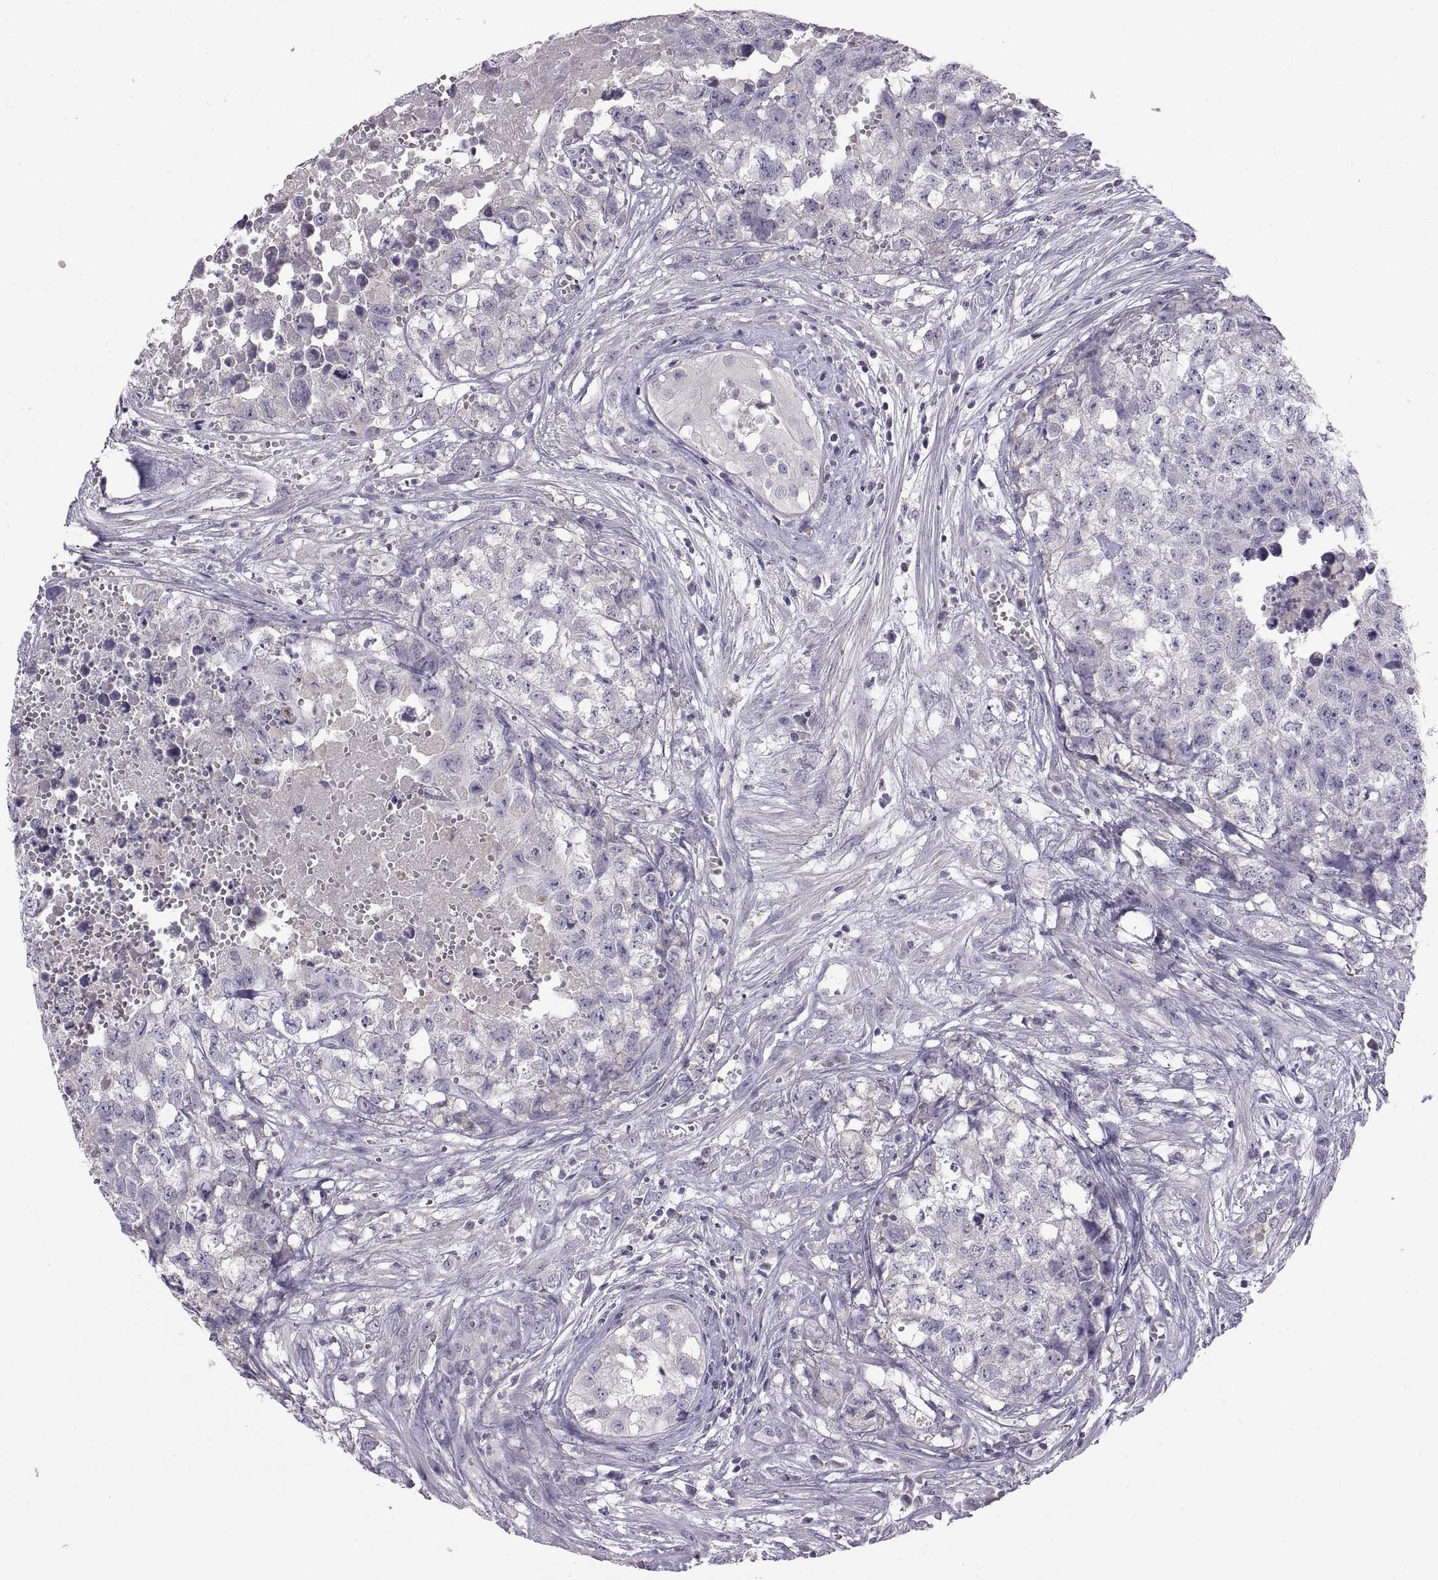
{"staining": {"intensity": "negative", "quantity": "none", "location": "none"}, "tissue": "testis cancer", "cell_type": "Tumor cells", "image_type": "cancer", "snomed": [{"axis": "morphology", "description": "Seminoma, NOS"}, {"axis": "morphology", "description": "Carcinoma, Embryonal, NOS"}, {"axis": "topography", "description": "Testis"}], "caption": "Immunohistochemistry (IHC) of human testis cancer exhibits no expression in tumor cells.", "gene": "WFDC8", "patient": {"sex": "male", "age": 22}}